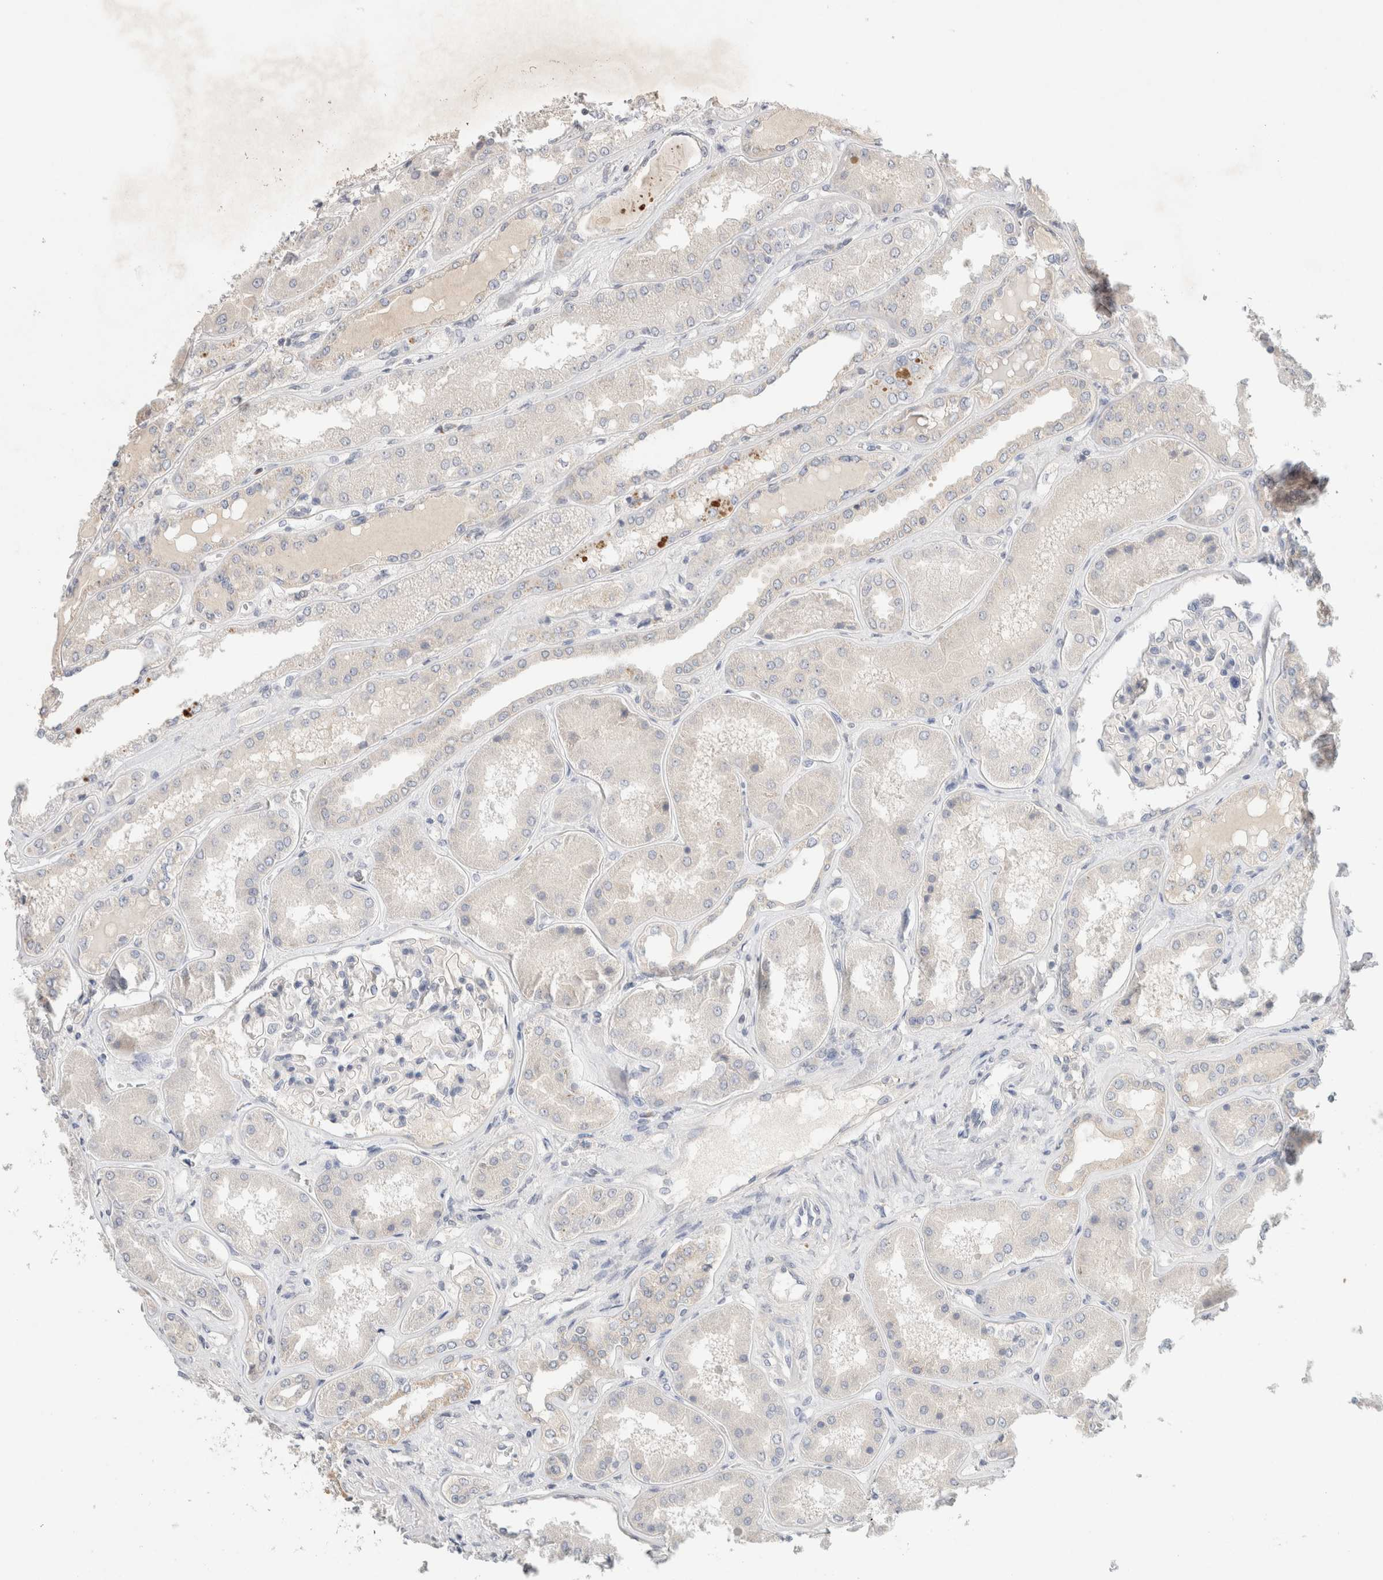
{"staining": {"intensity": "weak", "quantity": "<25%", "location": "cytoplasmic/membranous"}, "tissue": "kidney", "cell_type": "Cells in glomeruli", "image_type": "normal", "snomed": [{"axis": "morphology", "description": "Normal tissue, NOS"}, {"axis": "topography", "description": "Kidney"}], "caption": "Immunohistochemistry image of benign kidney stained for a protein (brown), which displays no staining in cells in glomeruli.", "gene": "MPP2", "patient": {"sex": "female", "age": 56}}